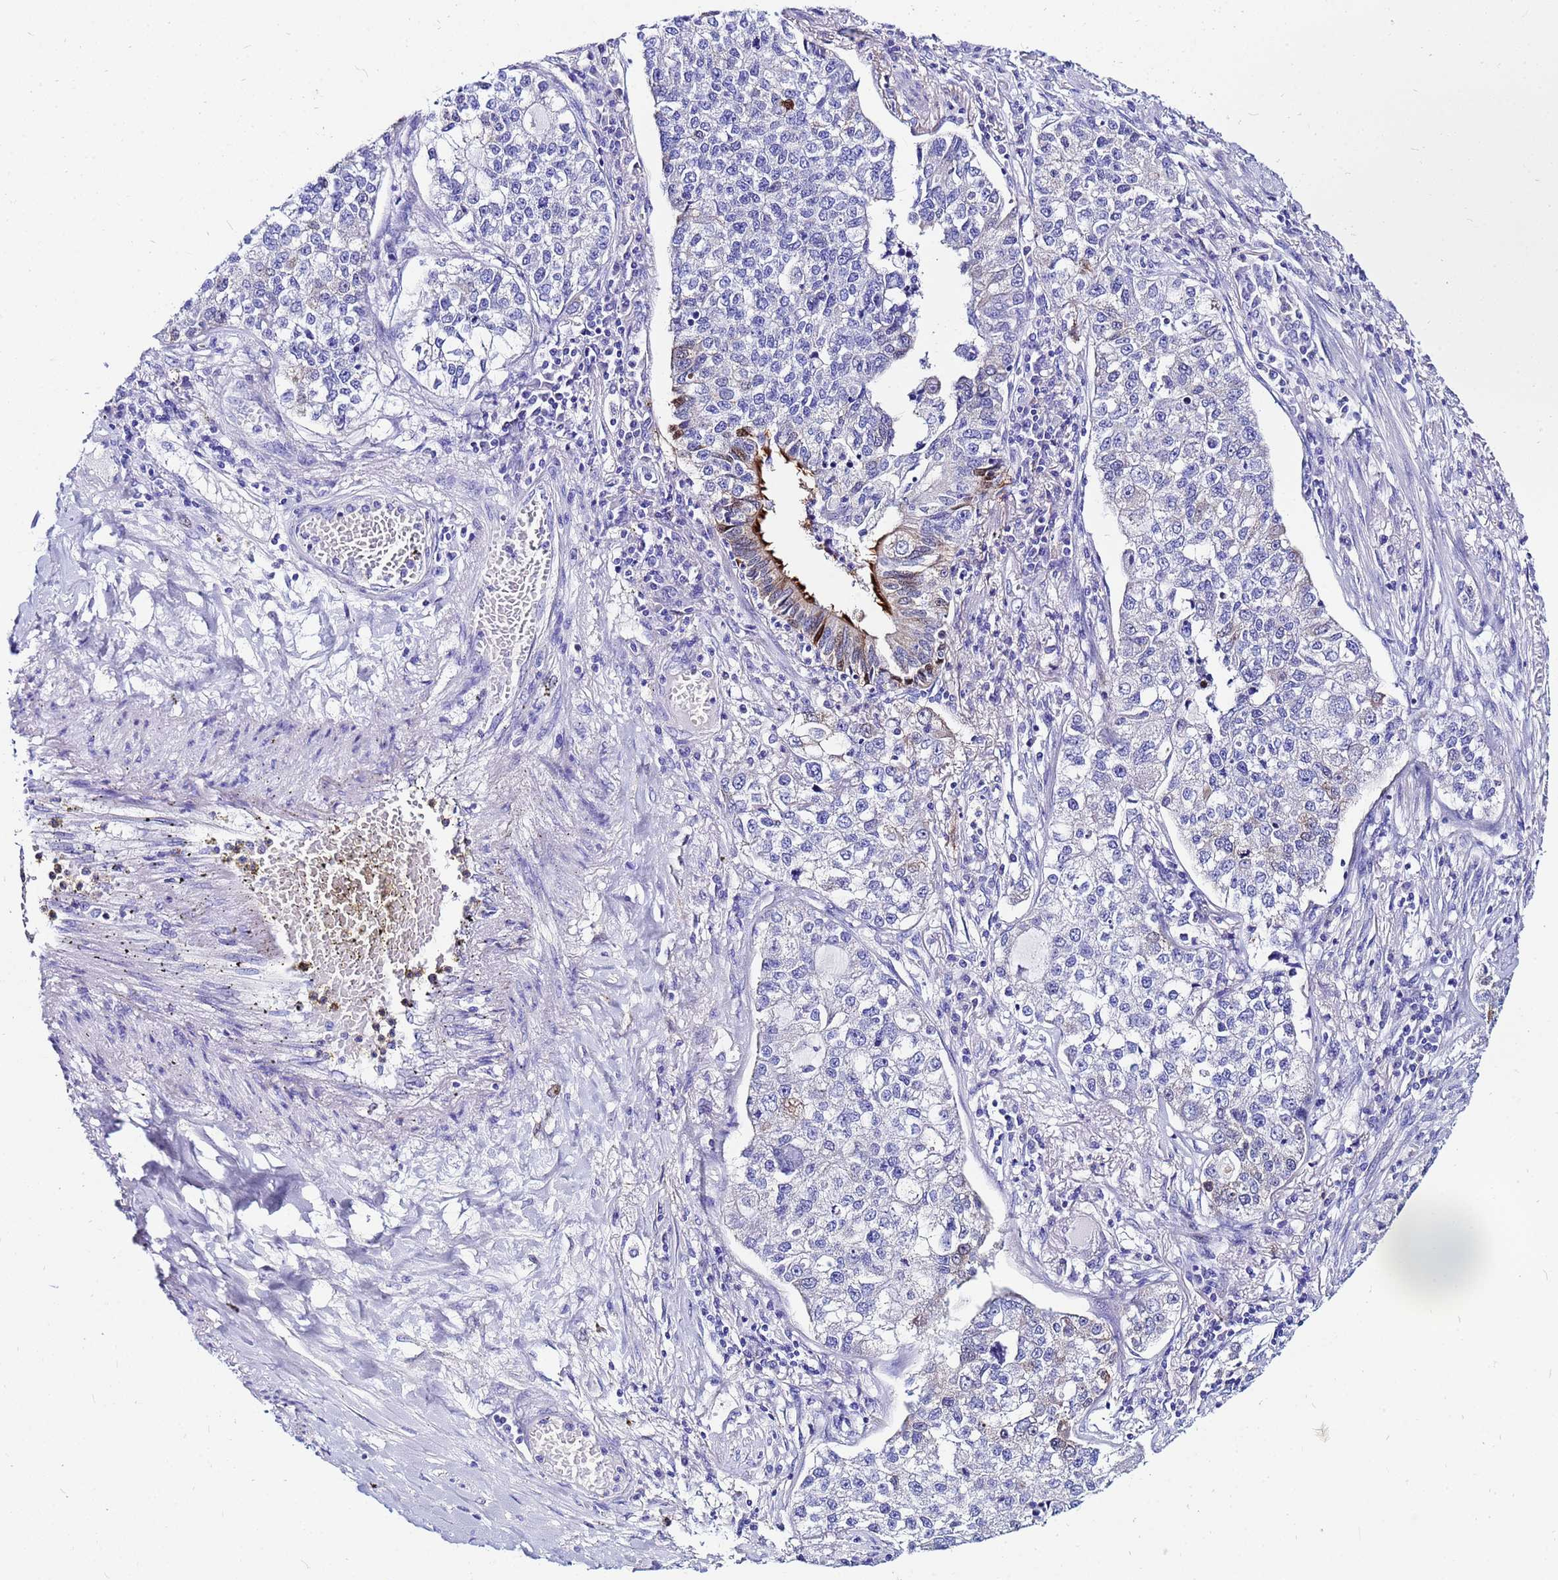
{"staining": {"intensity": "negative", "quantity": "none", "location": "none"}, "tissue": "lung cancer", "cell_type": "Tumor cells", "image_type": "cancer", "snomed": [{"axis": "morphology", "description": "Adenocarcinoma, NOS"}, {"axis": "topography", "description": "Lung"}], "caption": "Immunohistochemistry of human adenocarcinoma (lung) exhibits no expression in tumor cells.", "gene": "PPP1R14C", "patient": {"sex": "male", "age": 49}}